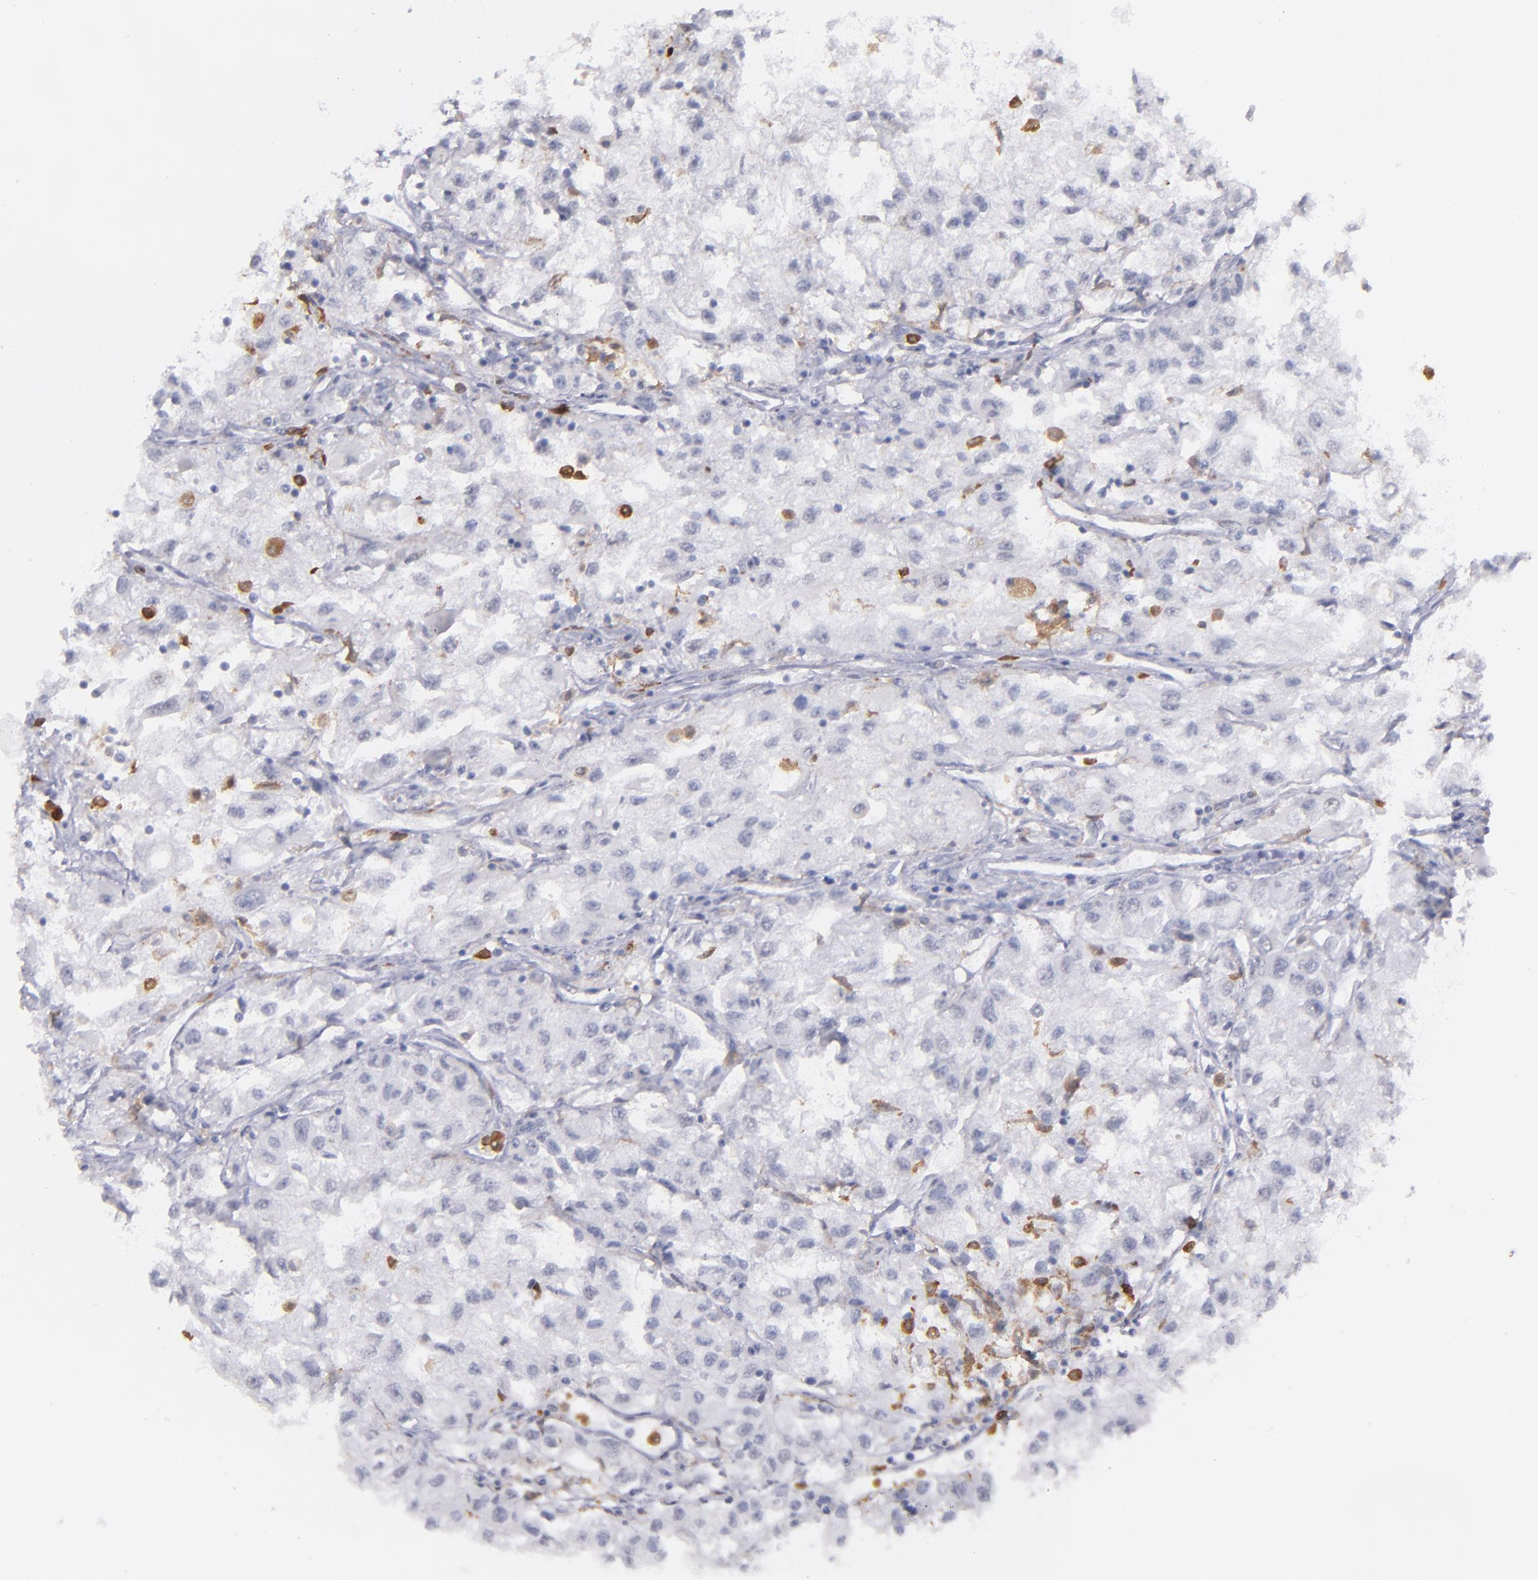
{"staining": {"intensity": "negative", "quantity": "none", "location": "none"}, "tissue": "renal cancer", "cell_type": "Tumor cells", "image_type": "cancer", "snomed": [{"axis": "morphology", "description": "Adenocarcinoma, NOS"}, {"axis": "topography", "description": "Kidney"}], "caption": "Adenocarcinoma (renal) stained for a protein using immunohistochemistry reveals no expression tumor cells.", "gene": "NCF2", "patient": {"sex": "male", "age": 59}}